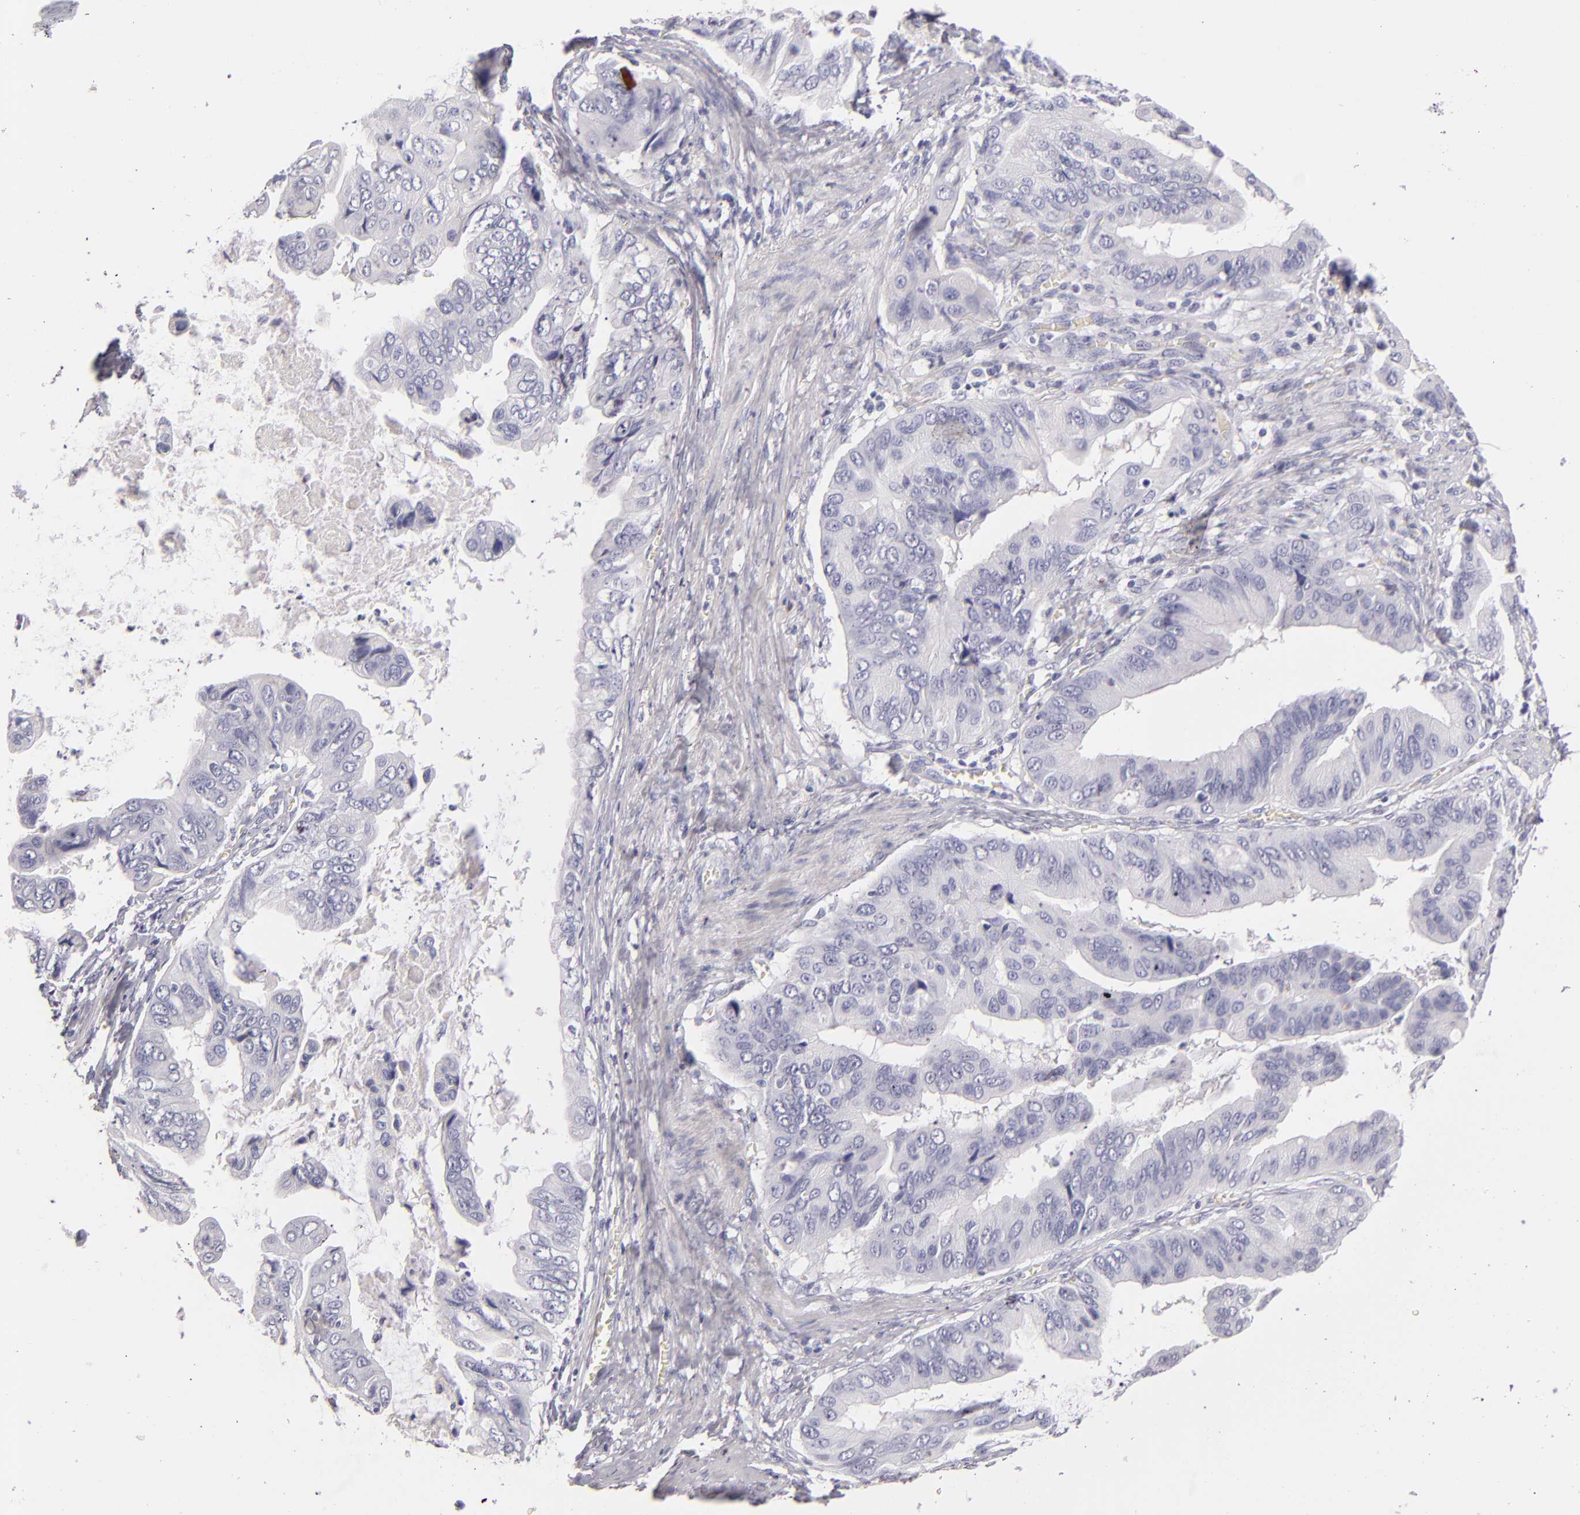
{"staining": {"intensity": "negative", "quantity": "none", "location": "none"}, "tissue": "stomach cancer", "cell_type": "Tumor cells", "image_type": "cancer", "snomed": [{"axis": "morphology", "description": "Adenocarcinoma, NOS"}, {"axis": "topography", "description": "Stomach, upper"}], "caption": "DAB (3,3'-diaminobenzidine) immunohistochemical staining of human stomach cancer (adenocarcinoma) reveals no significant positivity in tumor cells. (DAB (3,3'-diaminobenzidine) immunohistochemistry (IHC) visualized using brightfield microscopy, high magnification).", "gene": "FABP1", "patient": {"sex": "male", "age": 80}}